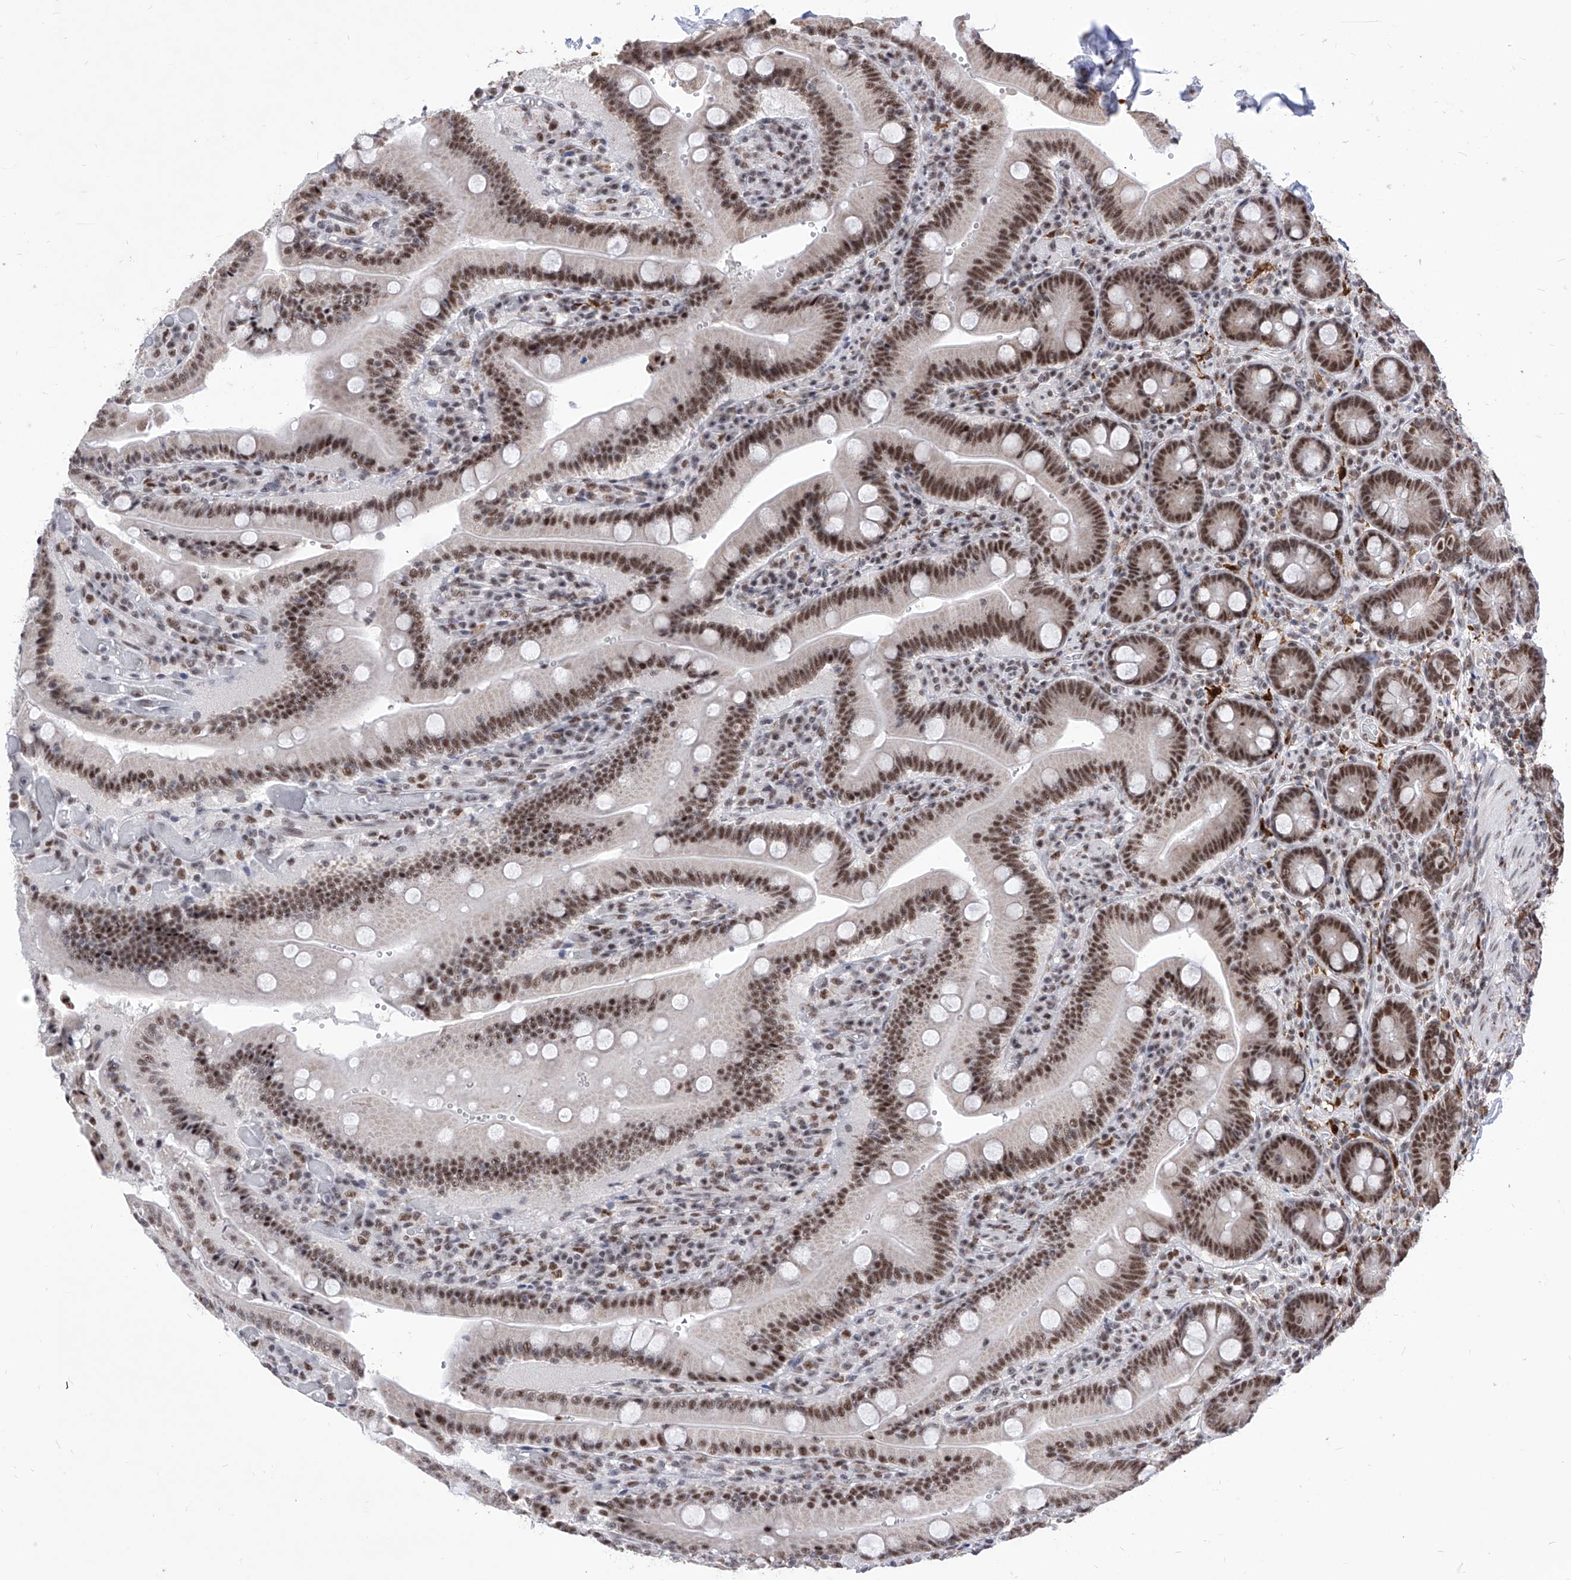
{"staining": {"intensity": "strong", "quantity": ">75%", "location": "nuclear"}, "tissue": "duodenum", "cell_type": "Glandular cells", "image_type": "normal", "snomed": [{"axis": "morphology", "description": "Normal tissue, NOS"}, {"axis": "topography", "description": "Duodenum"}], "caption": "Immunohistochemistry (IHC) photomicrograph of benign duodenum: human duodenum stained using IHC exhibits high levels of strong protein expression localized specifically in the nuclear of glandular cells, appearing as a nuclear brown color.", "gene": "PHF5A", "patient": {"sex": "female", "age": 62}}